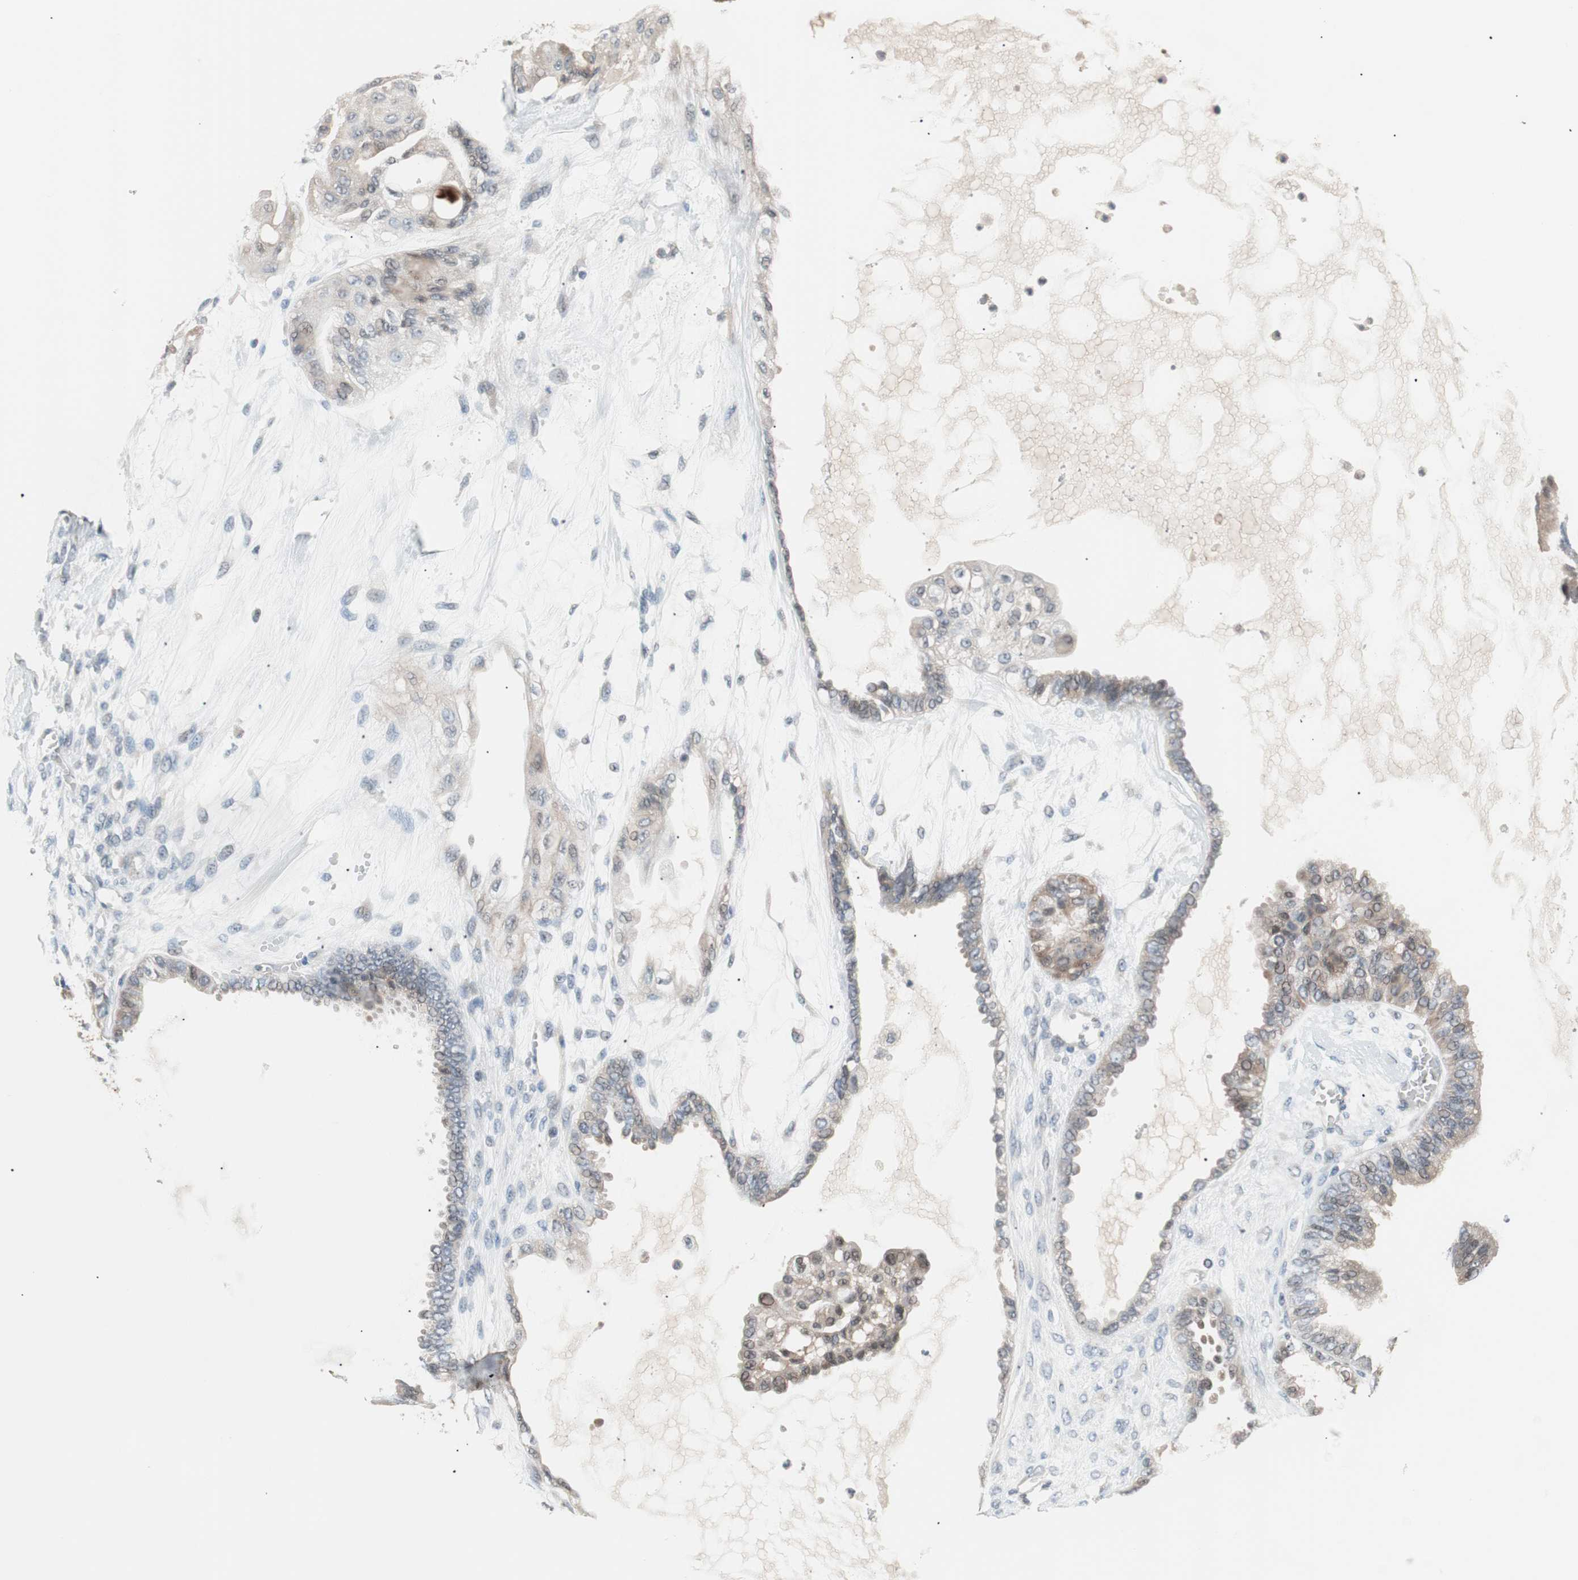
{"staining": {"intensity": "moderate", "quantity": "<25%", "location": "cytoplasmic/membranous"}, "tissue": "ovarian cancer", "cell_type": "Tumor cells", "image_type": "cancer", "snomed": [{"axis": "morphology", "description": "Carcinoma, NOS"}, {"axis": "morphology", "description": "Carcinoma, endometroid"}, {"axis": "topography", "description": "Ovary"}], "caption": "A high-resolution histopathology image shows IHC staining of ovarian cancer (endometroid carcinoma), which displays moderate cytoplasmic/membranous positivity in about <25% of tumor cells.", "gene": "PCK1", "patient": {"sex": "female", "age": 50}}